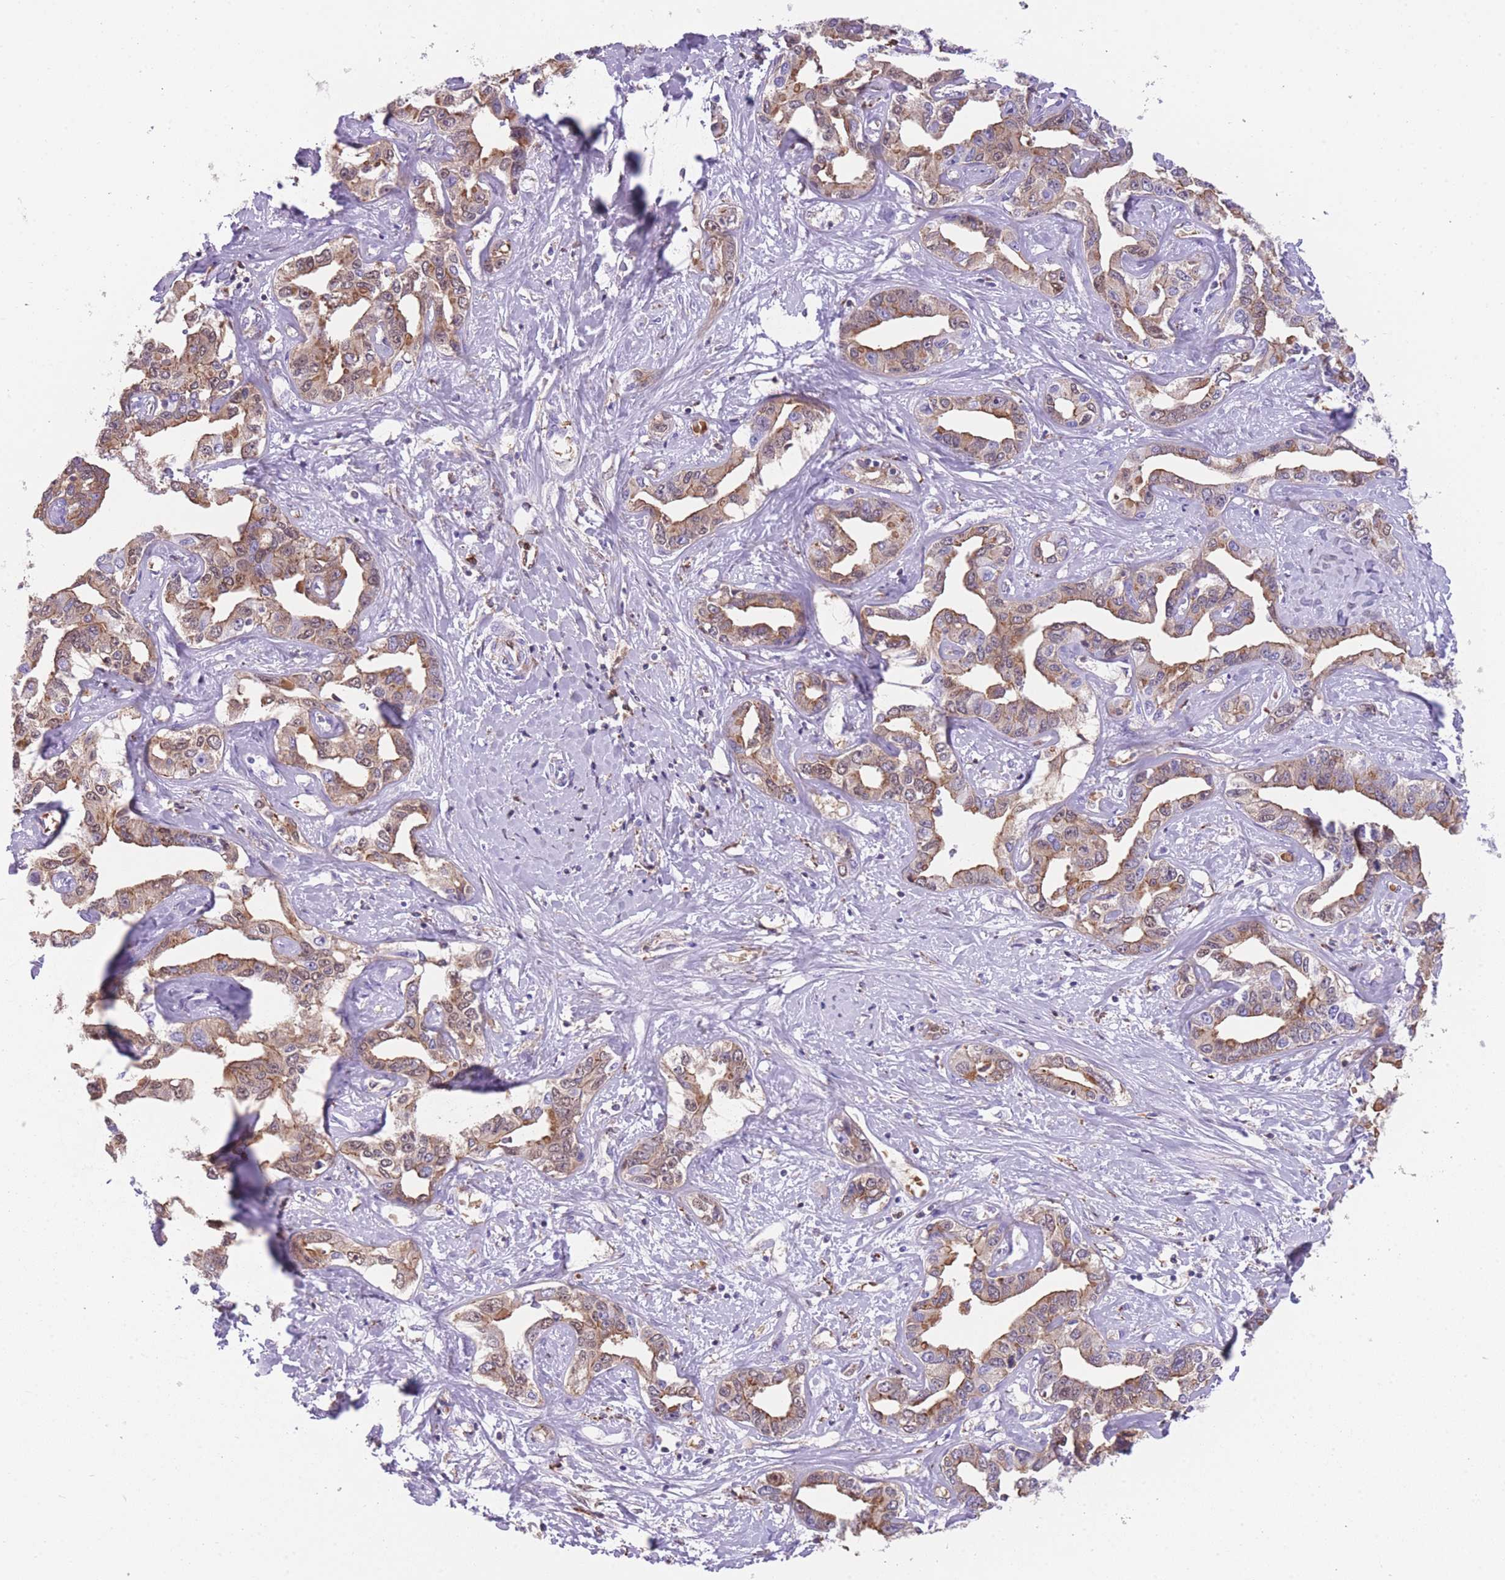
{"staining": {"intensity": "moderate", "quantity": ">75%", "location": "cytoplasmic/membranous"}, "tissue": "liver cancer", "cell_type": "Tumor cells", "image_type": "cancer", "snomed": [{"axis": "morphology", "description": "Cholangiocarcinoma"}, {"axis": "topography", "description": "Liver"}], "caption": "Liver cancer tissue exhibits moderate cytoplasmic/membranous positivity in approximately >75% of tumor cells, visualized by immunohistochemistry.", "gene": "GNAT1", "patient": {"sex": "male", "age": 59}}